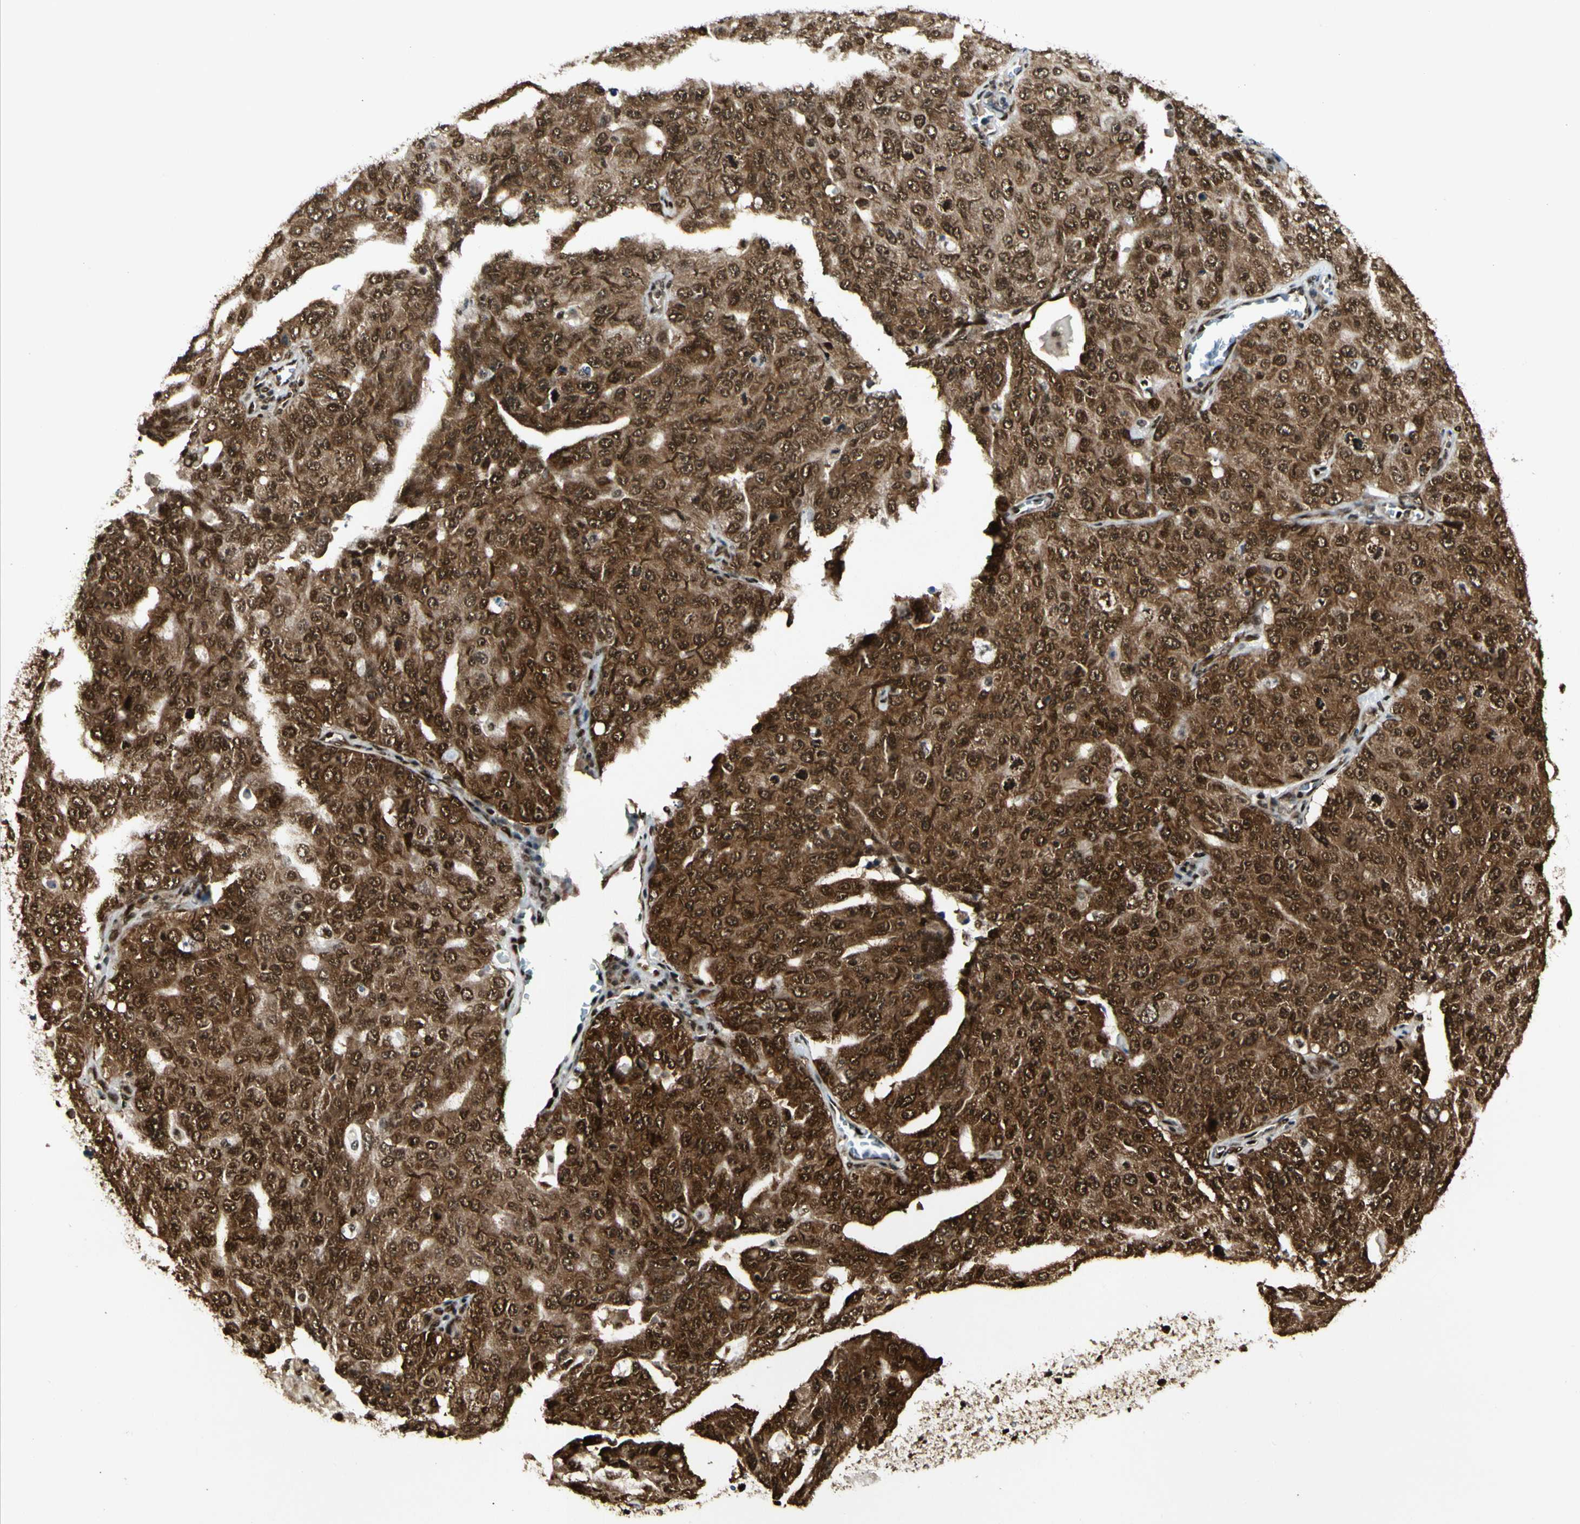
{"staining": {"intensity": "strong", "quantity": ">75%", "location": "cytoplasmic/membranous,nuclear"}, "tissue": "ovarian cancer", "cell_type": "Tumor cells", "image_type": "cancer", "snomed": [{"axis": "morphology", "description": "Carcinoma, endometroid"}, {"axis": "topography", "description": "Ovary"}], "caption": "Ovarian cancer stained with a brown dye reveals strong cytoplasmic/membranous and nuclear positive positivity in approximately >75% of tumor cells.", "gene": "FUS", "patient": {"sex": "female", "age": 62}}